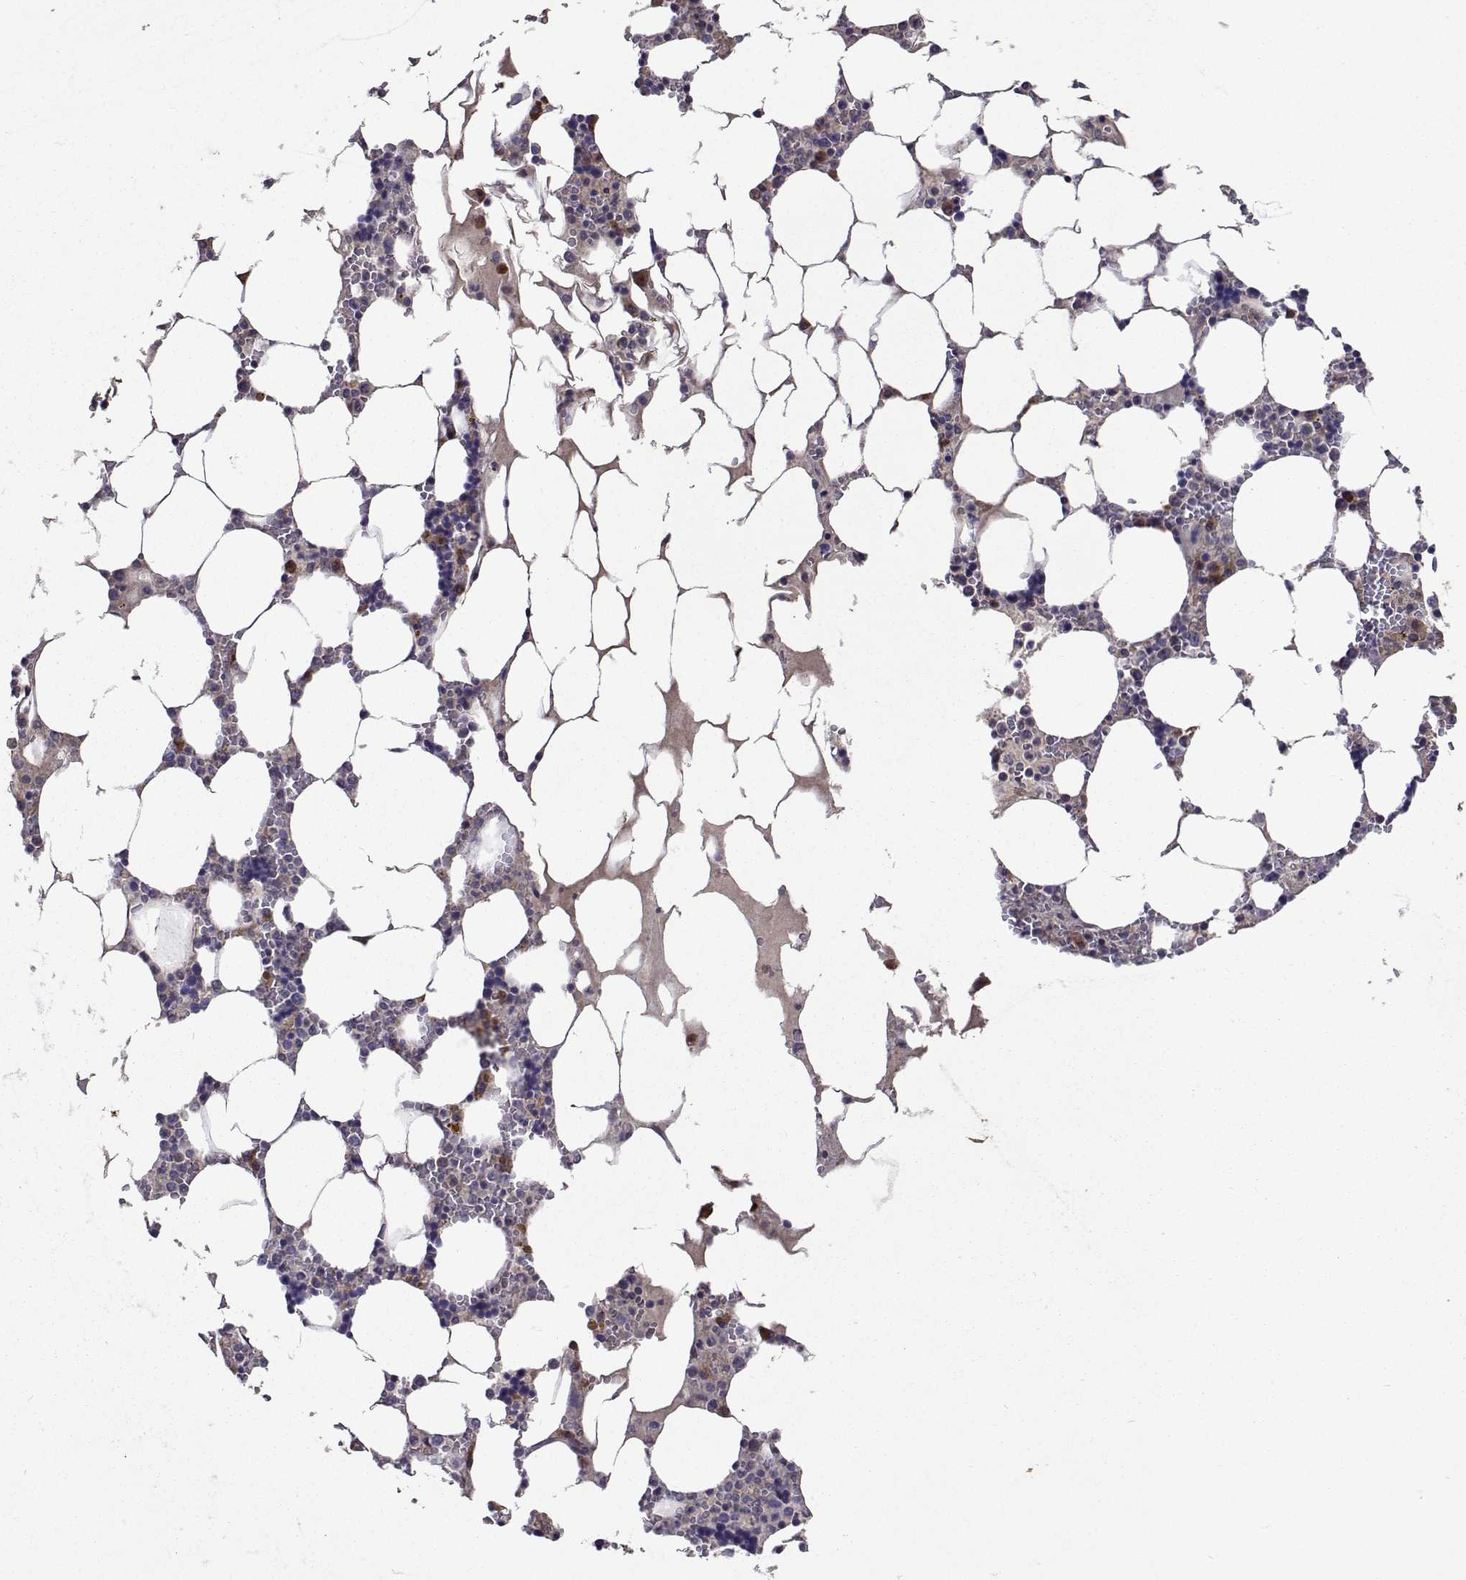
{"staining": {"intensity": "moderate", "quantity": "<25%", "location": "cytoplasmic/membranous"}, "tissue": "bone marrow", "cell_type": "Hematopoietic cells", "image_type": "normal", "snomed": [{"axis": "morphology", "description": "Normal tissue, NOS"}, {"axis": "topography", "description": "Bone marrow"}], "caption": "Hematopoietic cells exhibit low levels of moderate cytoplasmic/membranous staining in approximately <25% of cells in normal bone marrow.", "gene": "TARBP2", "patient": {"sex": "male", "age": 64}}